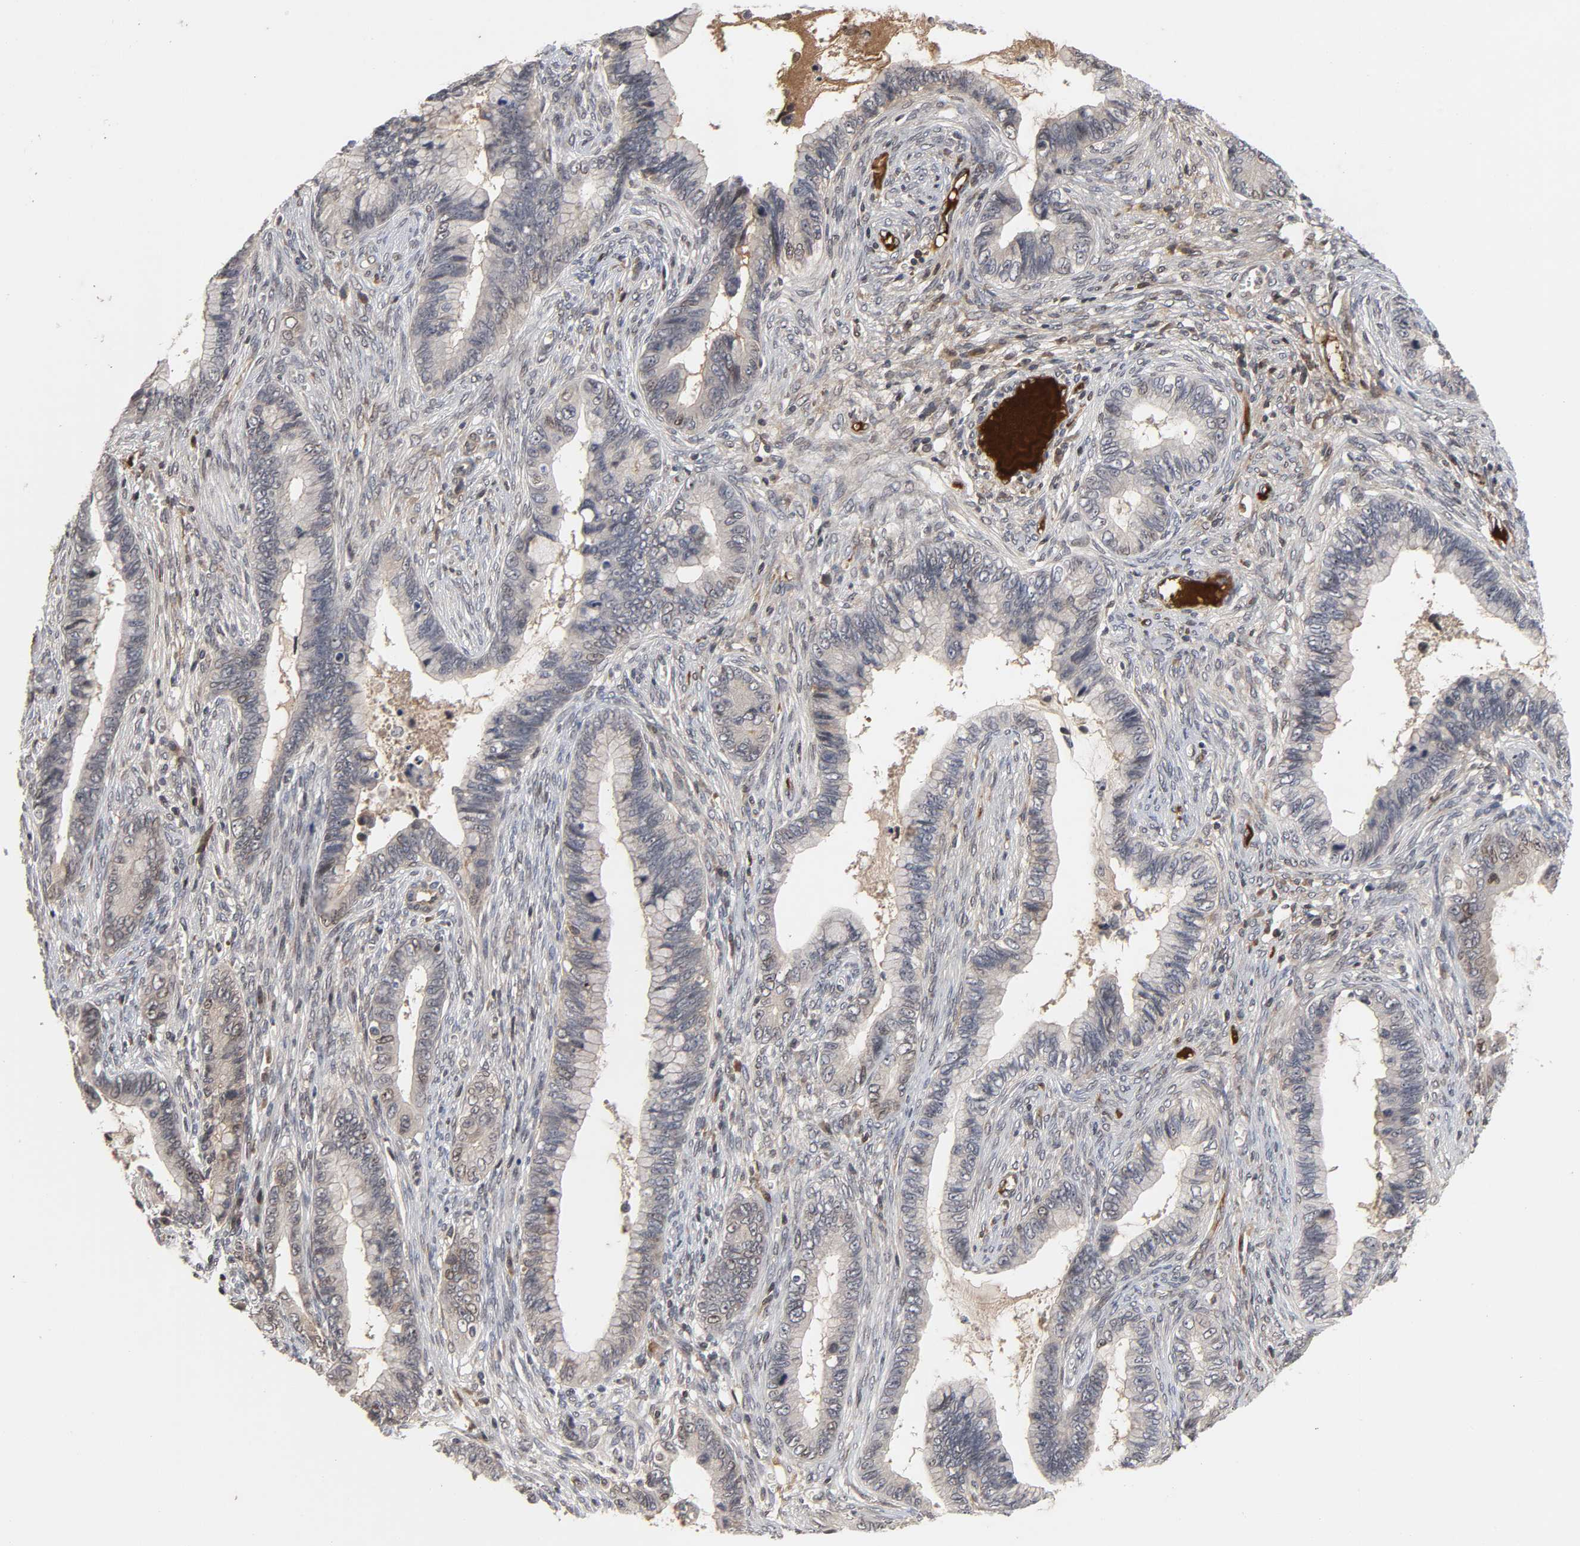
{"staining": {"intensity": "moderate", "quantity": "25%-75%", "location": "cytoplasmic/membranous,nuclear"}, "tissue": "cervical cancer", "cell_type": "Tumor cells", "image_type": "cancer", "snomed": [{"axis": "morphology", "description": "Adenocarcinoma, NOS"}, {"axis": "topography", "description": "Cervix"}], "caption": "This is an image of immunohistochemistry (IHC) staining of cervical adenocarcinoma, which shows moderate positivity in the cytoplasmic/membranous and nuclear of tumor cells.", "gene": "CPN2", "patient": {"sex": "female", "age": 44}}